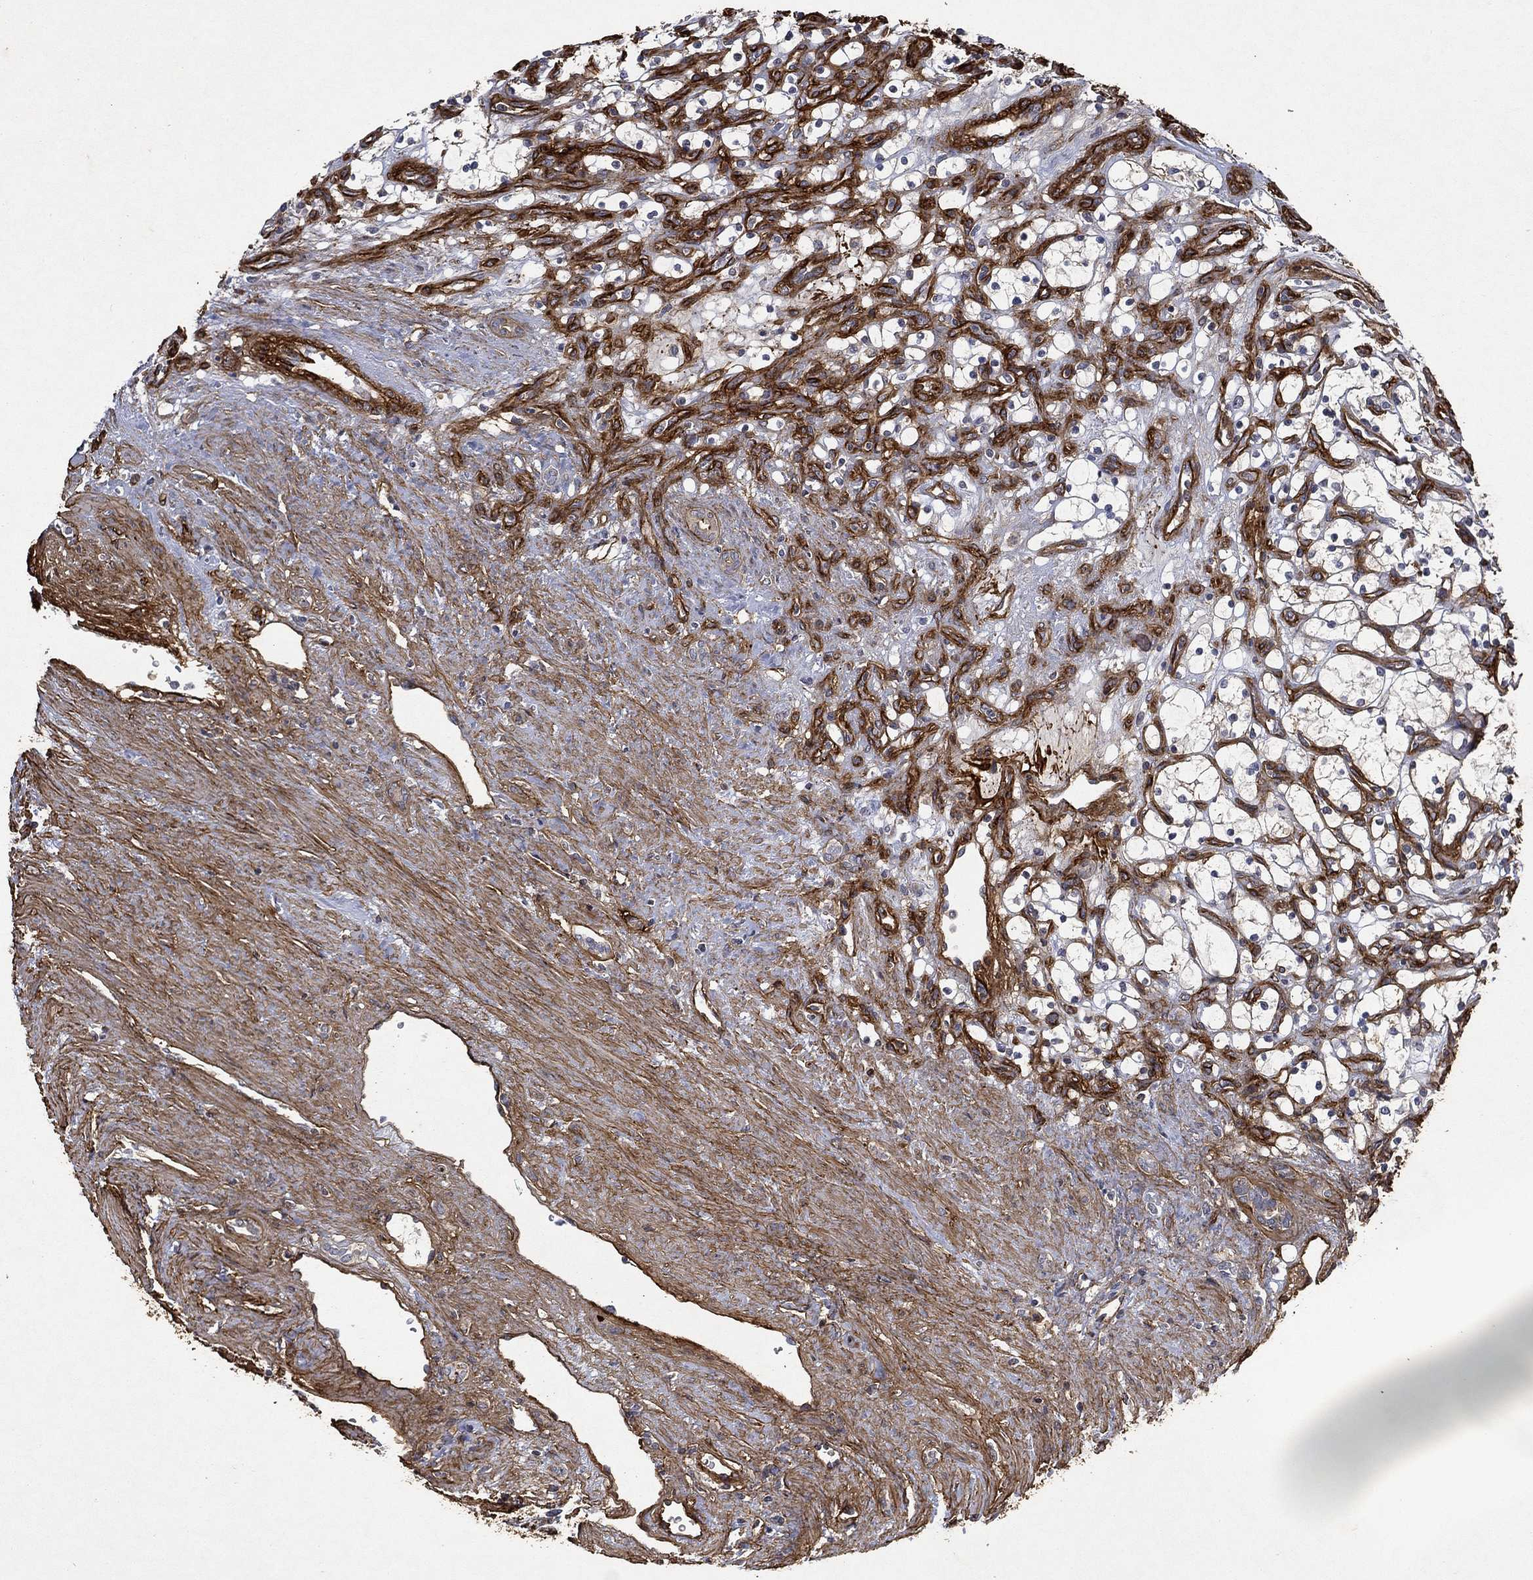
{"staining": {"intensity": "negative", "quantity": "none", "location": "none"}, "tissue": "renal cancer", "cell_type": "Tumor cells", "image_type": "cancer", "snomed": [{"axis": "morphology", "description": "Adenocarcinoma, NOS"}, {"axis": "topography", "description": "Kidney"}], "caption": "A photomicrograph of renal adenocarcinoma stained for a protein shows no brown staining in tumor cells.", "gene": "COL4A2", "patient": {"sex": "female", "age": 69}}